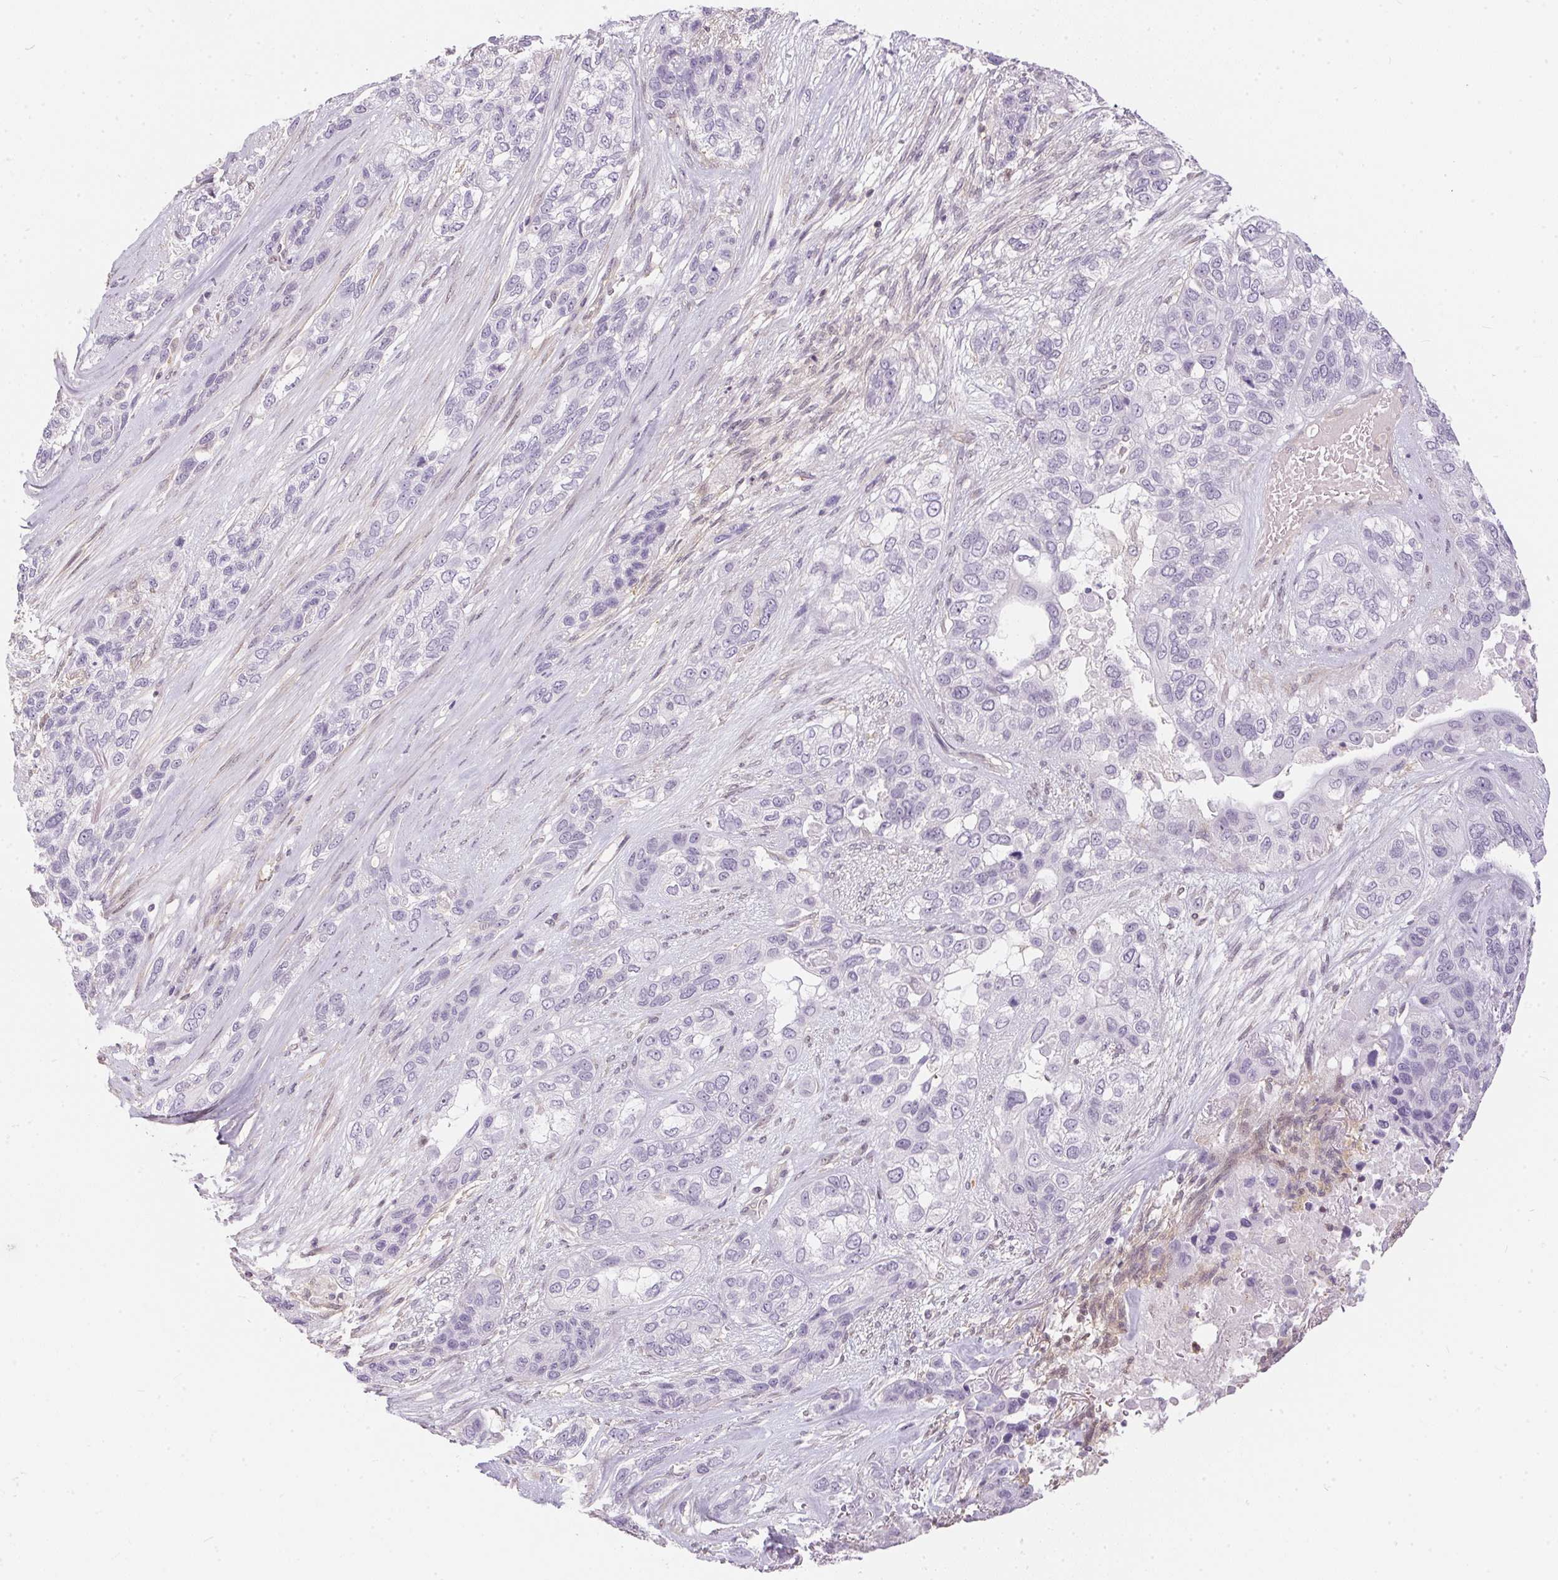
{"staining": {"intensity": "negative", "quantity": "none", "location": "none"}, "tissue": "lung cancer", "cell_type": "Tumor cells", "image_type": "cancer", "snomed": [{"axis": "morphology", "description": "Squamous cell carcinoma, NOS"}, {"axis": "topography", "description": "Lung"}], "caption": "Immunohistochemistry micrograph of neoplastic tissue: human lung squamous cell carcinoma stained with DAB reveals no significant protein positivity in tumor cells.", "gene": "BLMH", "patient": {"sex": "female", "age": 70}}